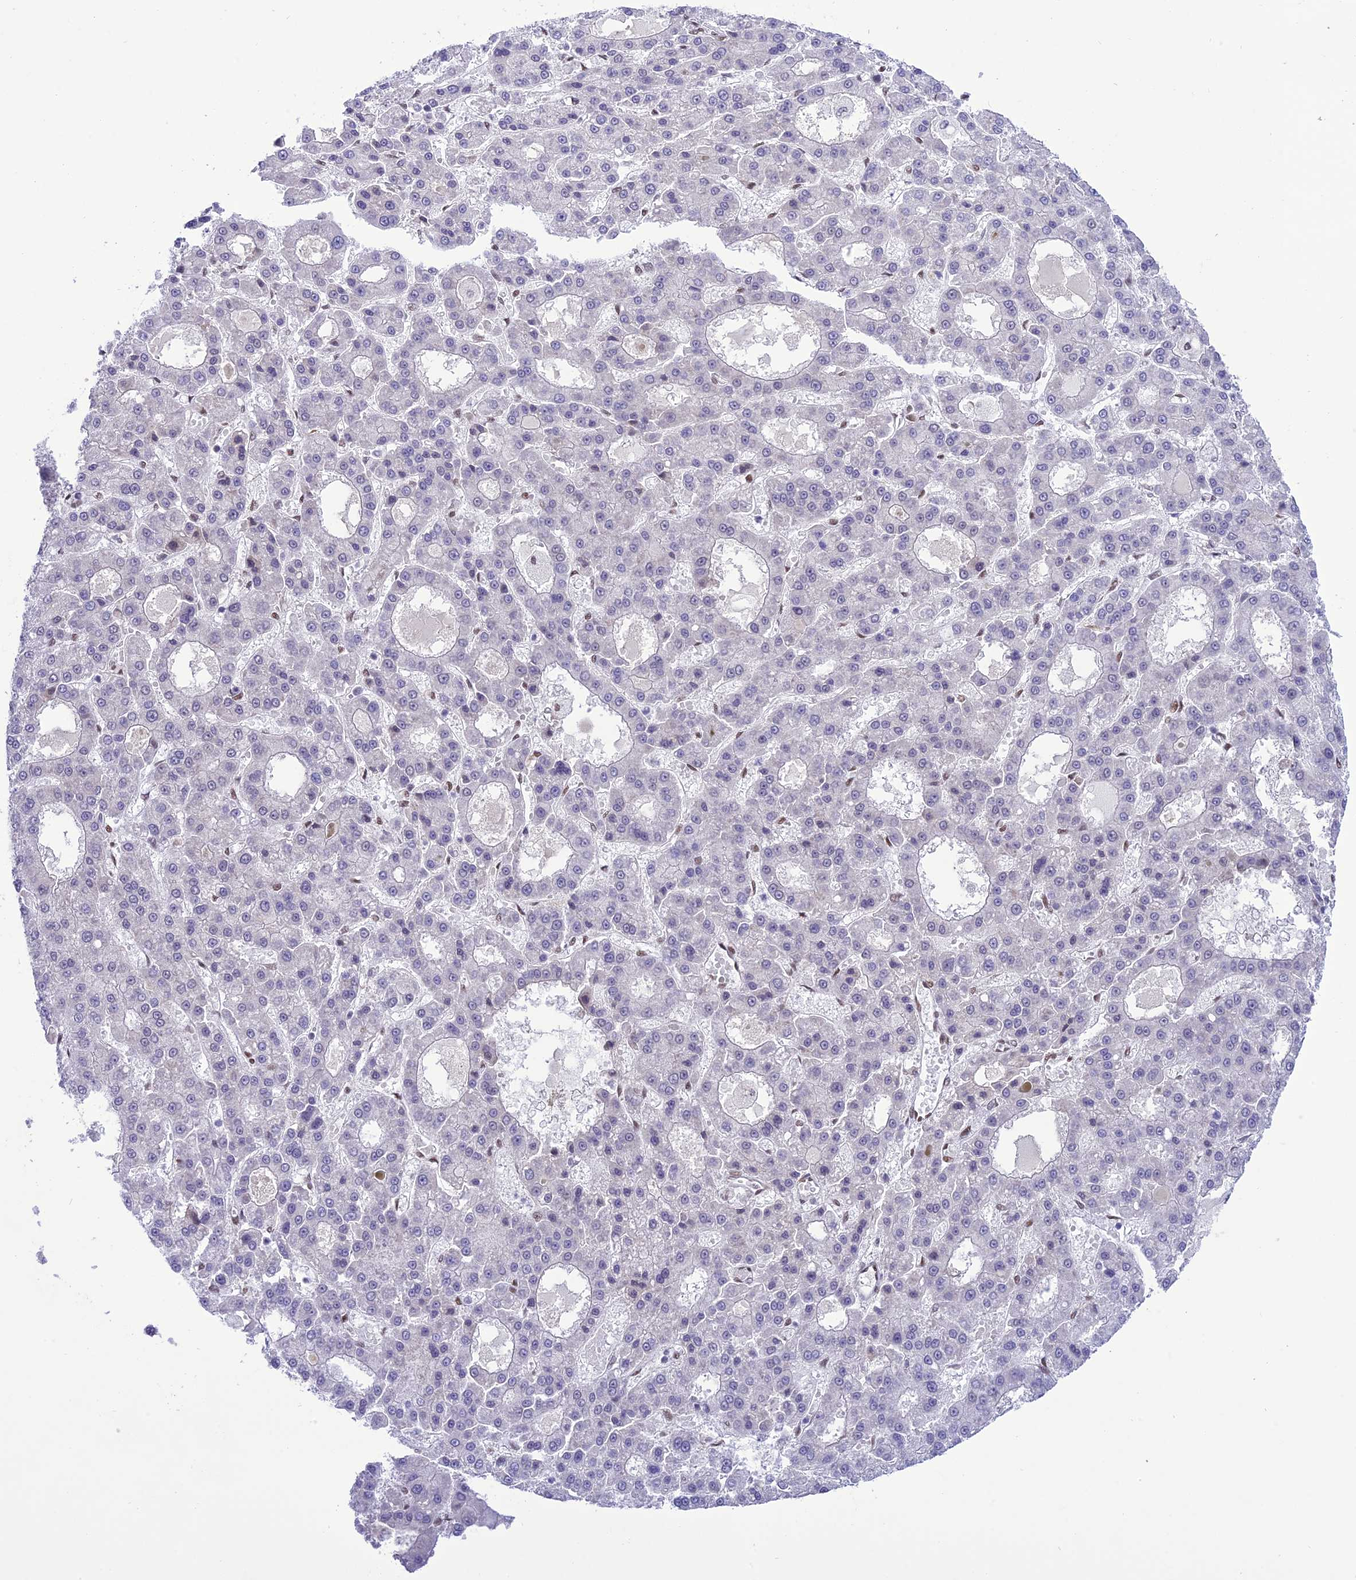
{"staining": {"intensity": "negative", "quantity": "none", "location": "none"}, "tissue": "liver cancer", "cell_type": "Tumor cells", "image_type": "cancer", "snomed": [{"axis": "morphology", "description": "Carcinoma, Hepatocellular, NOS"}, {"axis": "topography", "description": "Liver"}], "caption": "Protein analysis of hepatocellular carcinoma (liver) reveals no significant positivity in tumor cells. (DAB (3,3'-diaminobenzidine) immunohistochemistry visualized using brightfield microscopy, high magnification).", "gene": "DDX1", "patient": {"sex": "male", "age": 70}}